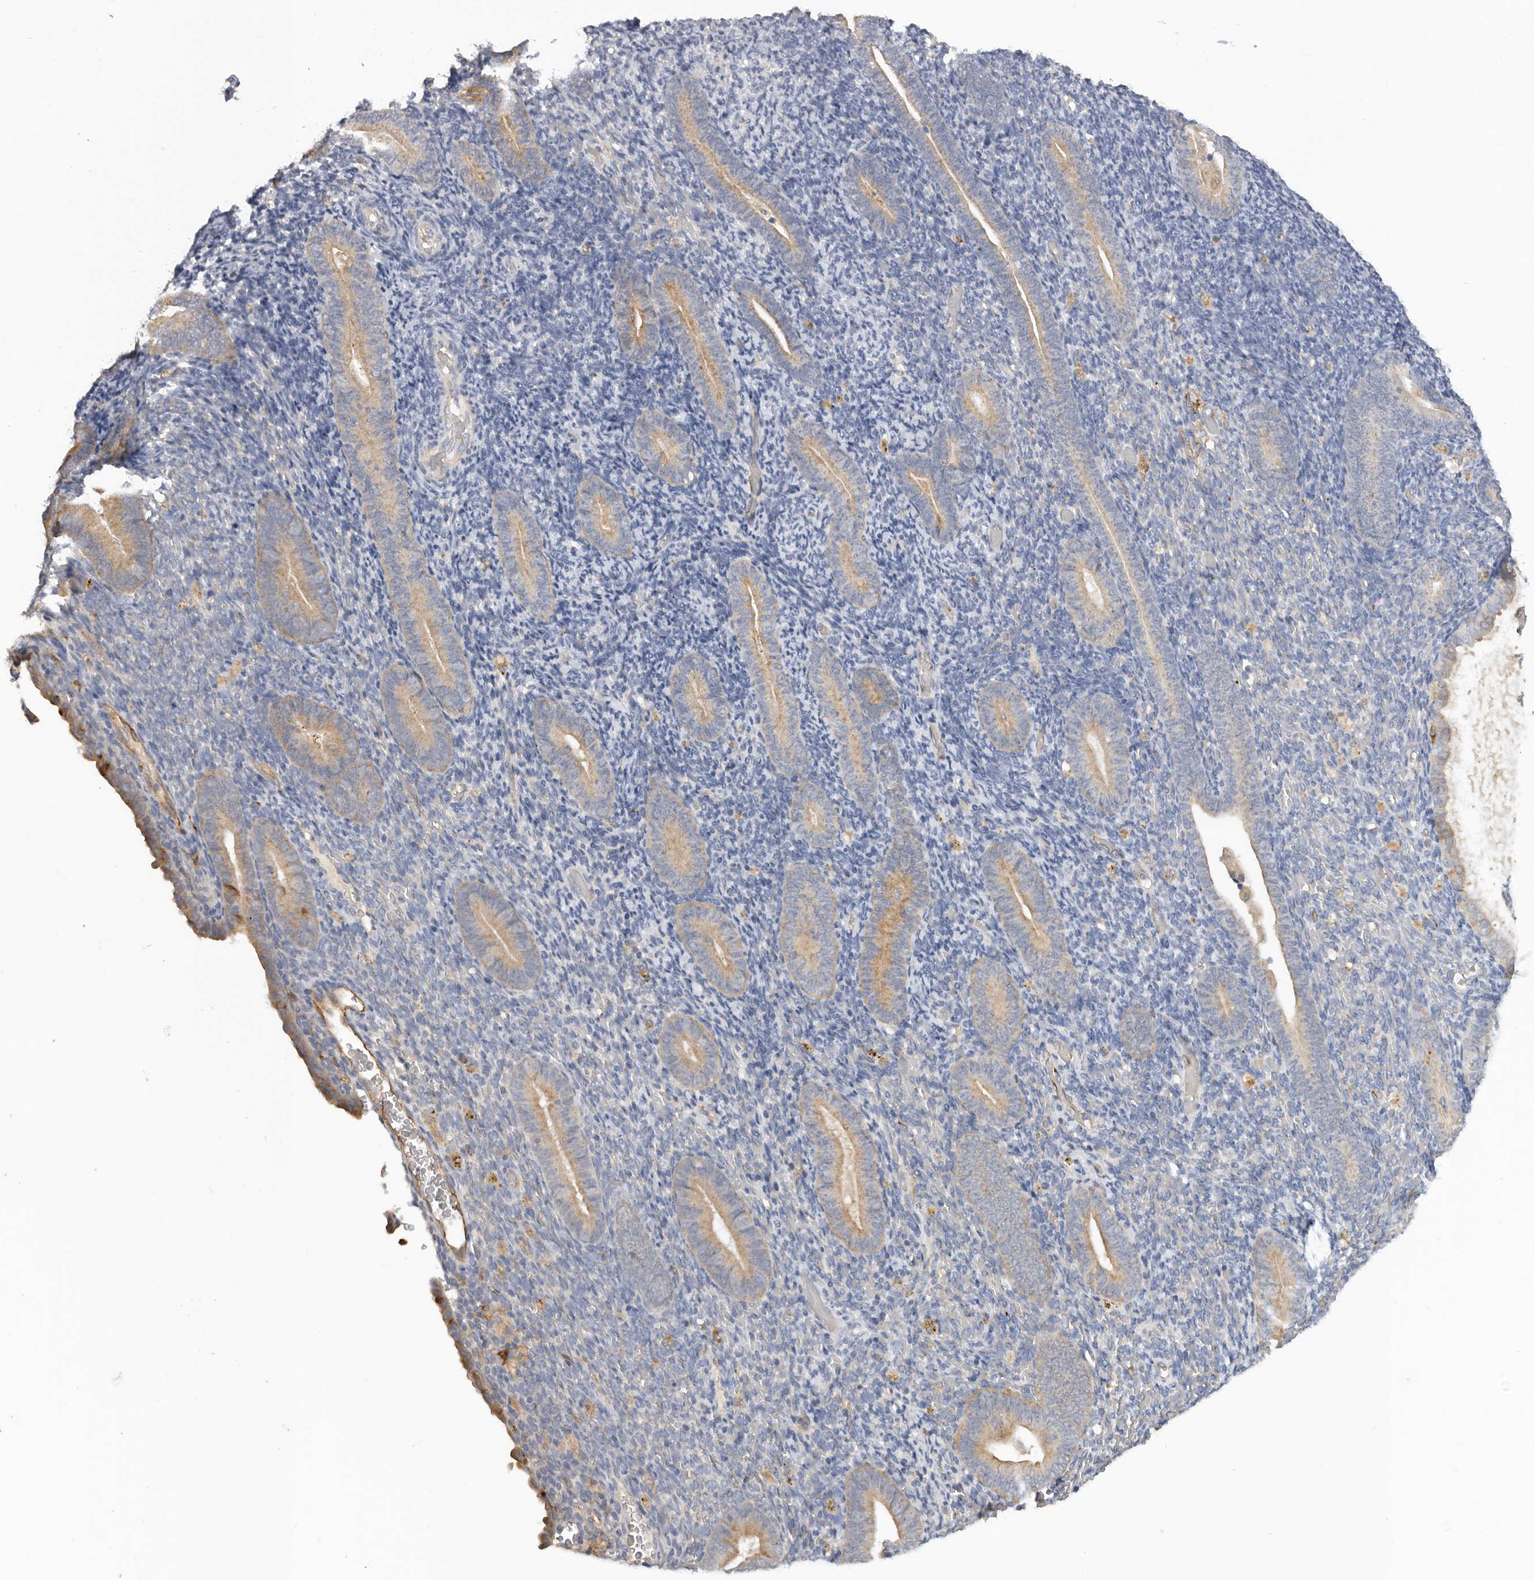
{"staining": {"intensity": "negative", "quantity": "none", "location": "none"}, "tissue": "endometrium", "cell_type": "Cells in endometrial stroma", "image_type": "normal", "snomed": [{"axis": "morphology", "description": "Normal tissue, NOS"}, {"axis": "topography", "description": "Endometrium"}], "caption": "Immunohistochemistry (IHC) of benign endometrium exhibits no positivity in cells in endometrial stroma.", "gene": "TFRC", "patient": {"sex": "female", "age": 51}}